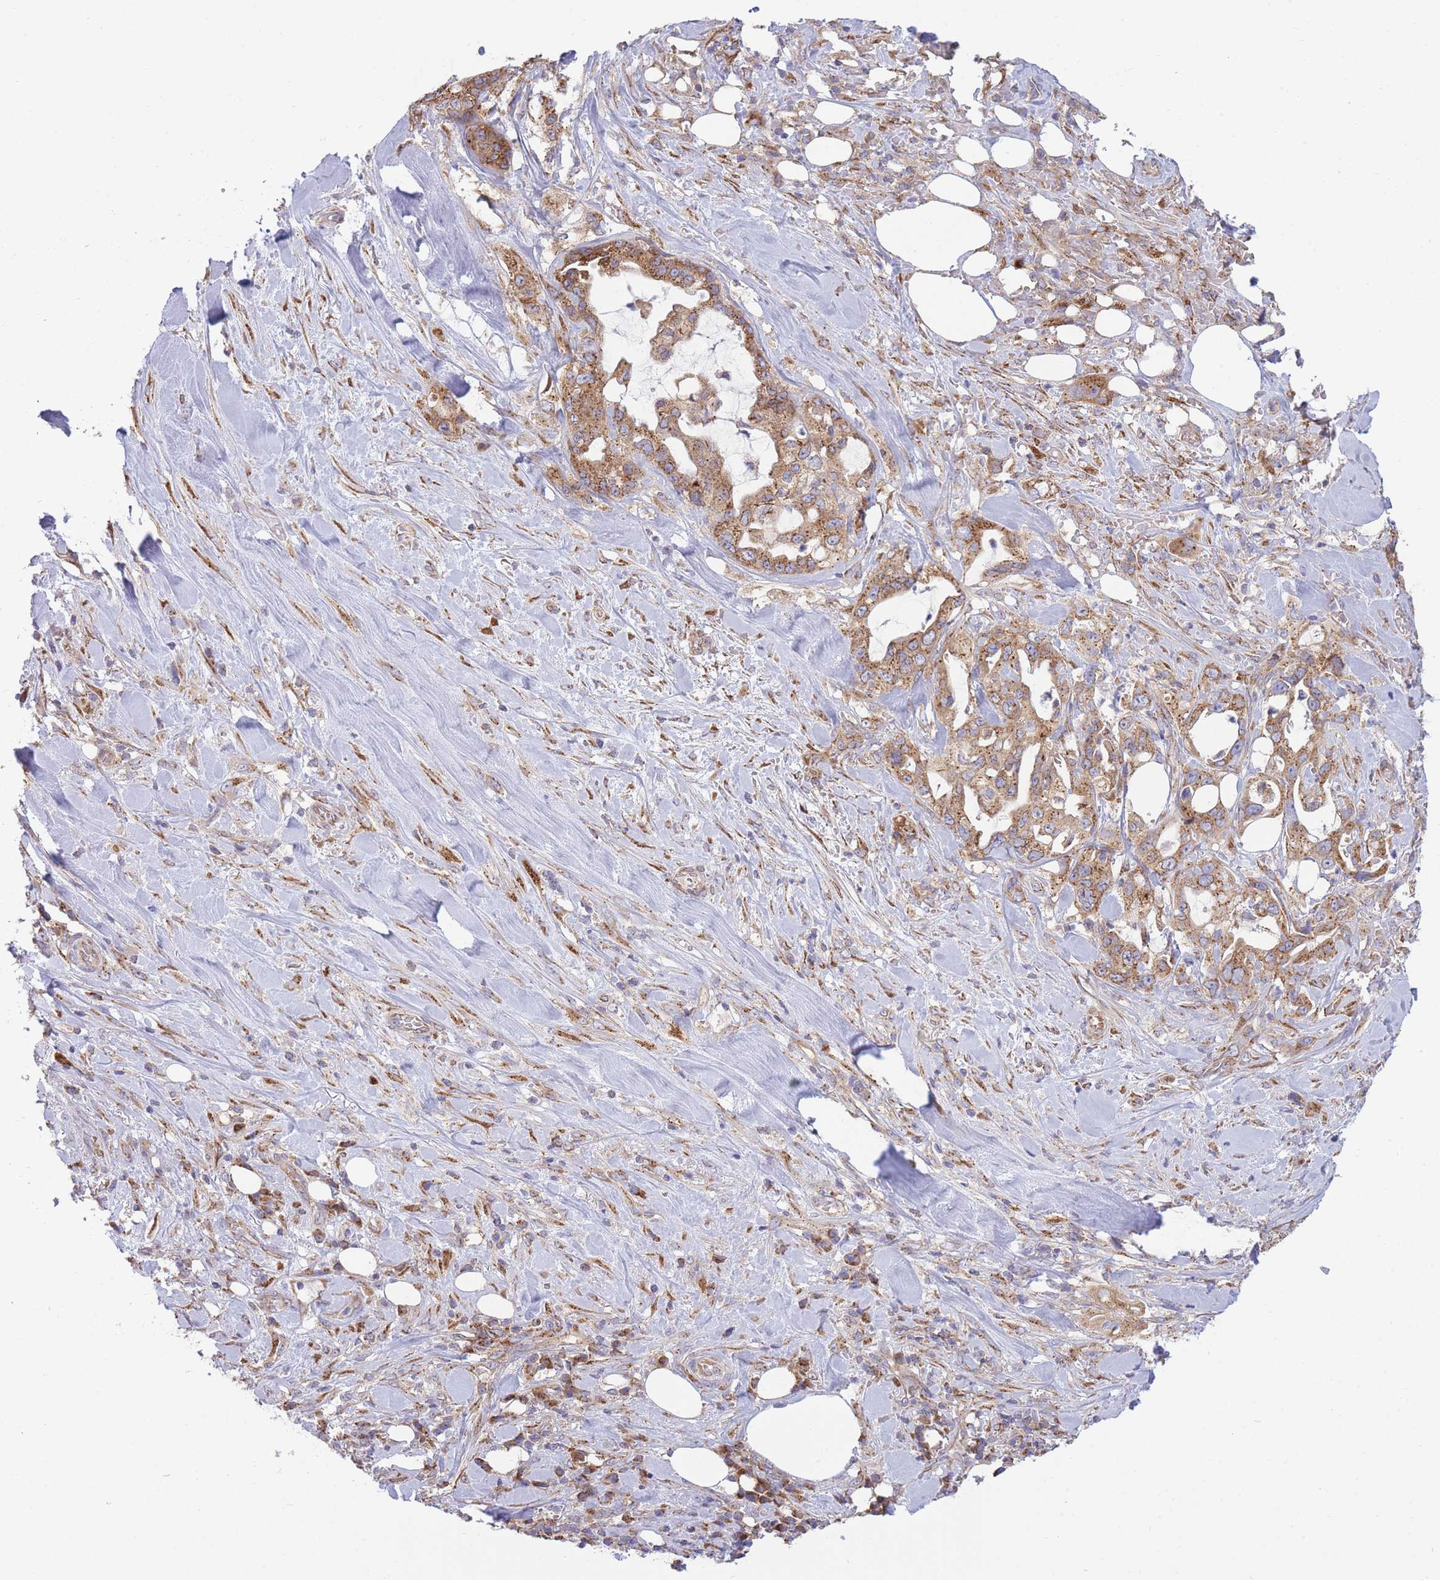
{"staining": {"intensity": "moderate", "quantity": ">75%", "location": "cytoplasmic/membranous"}, "tissue": "pancreatic cancer", "cell_type": "Tumor cells", "image_type": "cancer", "snomed": [{"axis": "morphology", "description": "Adenocarcinoma, NOS"}, {"axis": "topography", "description": "Pancreas"}], "caption": "A brown stain labels moderate cytoplasmic/membranous staining of a protein in adenocarcinoma (pancreatic) tumor cells.", "gene": "COPG2", "patient": {"sex": "female", "age": 61}}